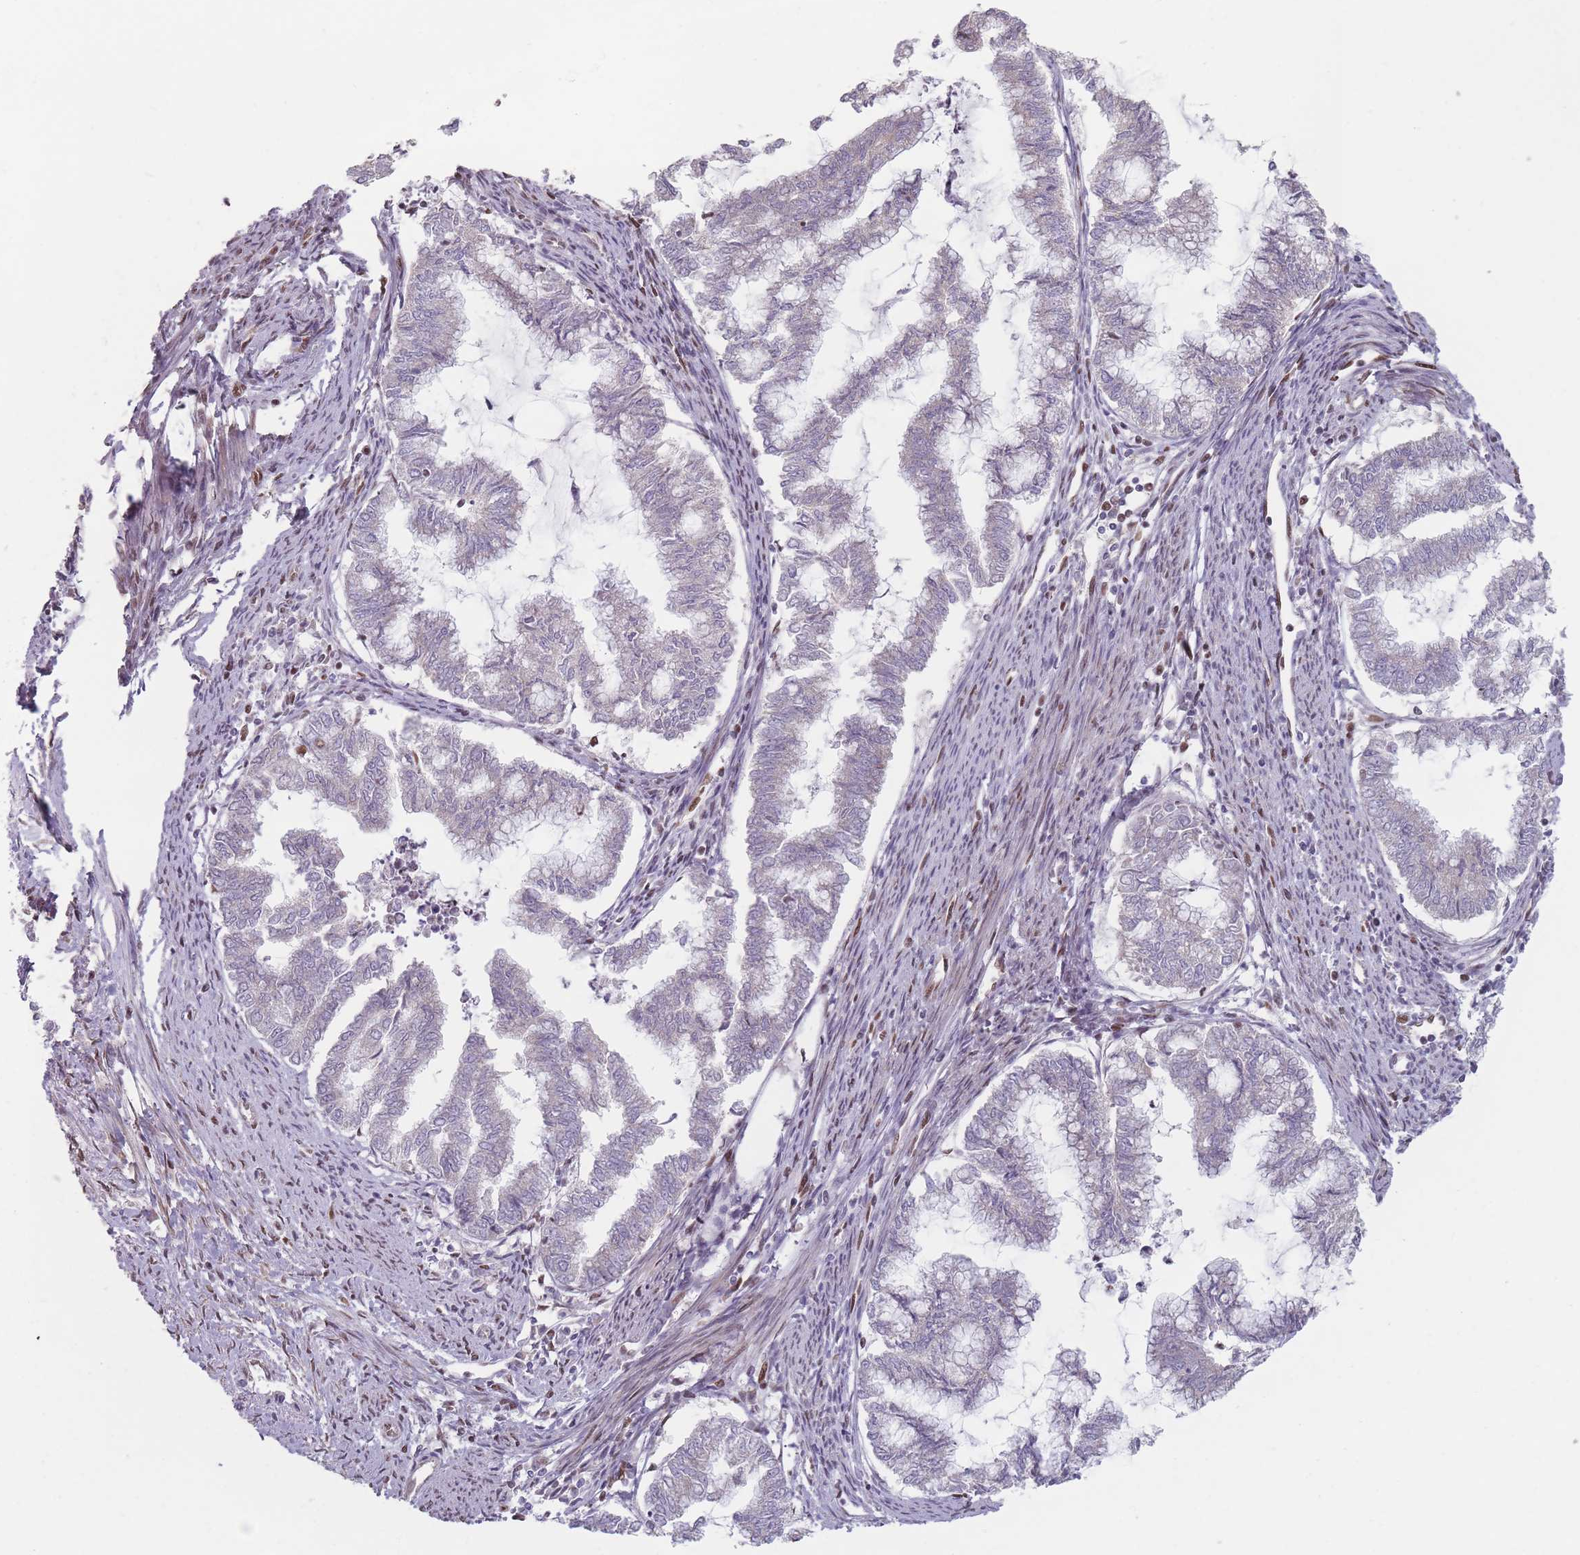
{"staining": {"intensity": "moderate", "quantity": "<25%", "location": "nuclear"}, "tissue": "endometrial cancer", "cell_type": "Tumor cells", "image_type": "cancer", "snomed": [{"axis": "morphology", "description": "Adenocarcinoma, NOS"}, {"axis": "topography", "description": "Endometrium"}], "caption": "A photomicrograph showing moderate nuclear positivity in approximately <25% of tumor cells in endometrial adenocarcinoma, as visualized by brown immunohistochemical staining.", "gene": "SH3BGRL2", "patient": {"sex": "female", "age": 79}}